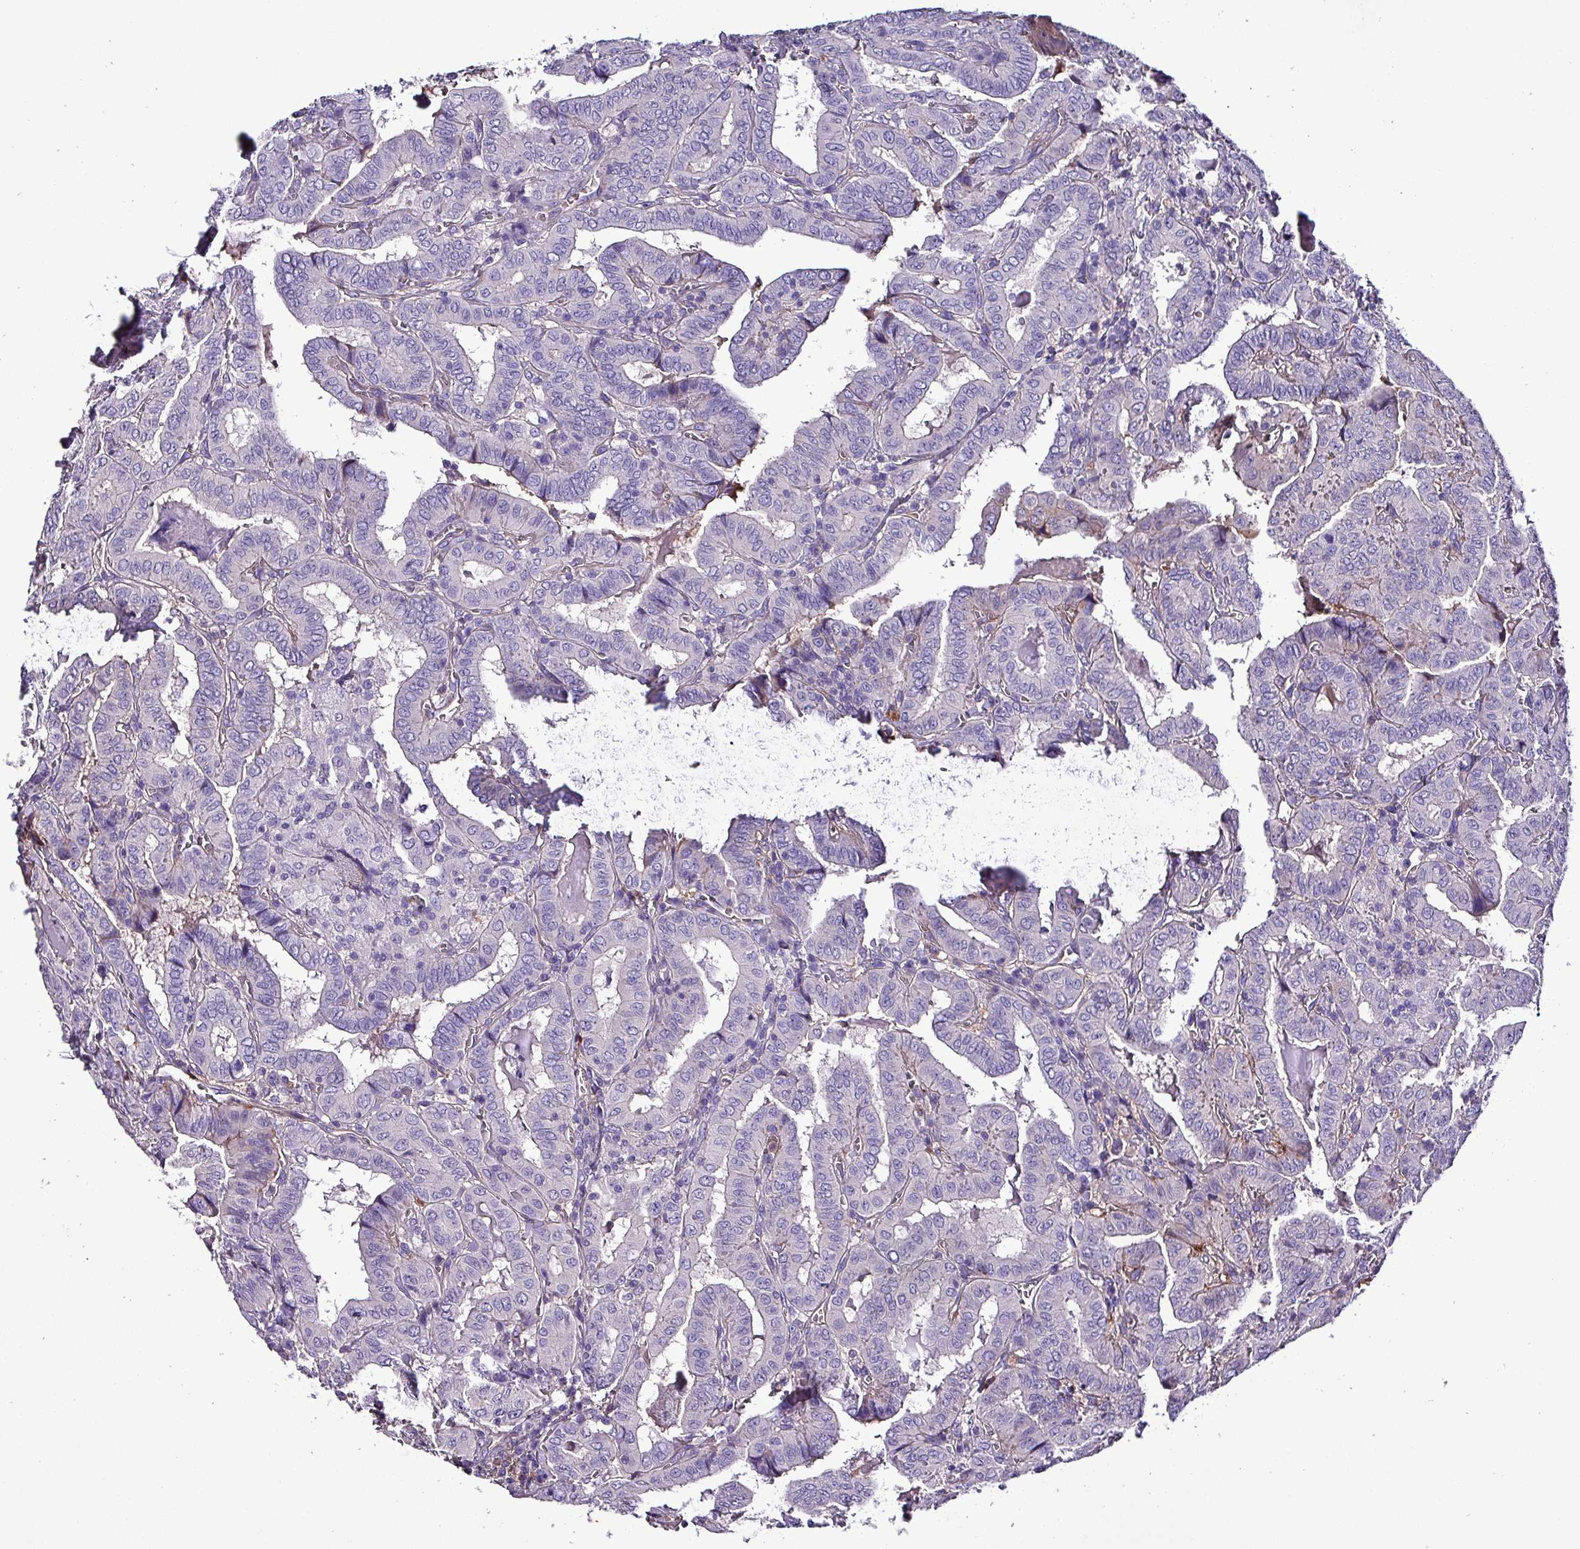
{"staining": {"intensity": "weak", "quantity": "<25%", "location": "cytoplasmic/membranous"}, "tissue": "thyroid cancer", "cell_type": "Tumor cells", "image_type": "cancer", "snomed": [{"axis": "morphology", "description": "Papillary adenocarcinoma, NOS"}, {"axis": "topography", "description": "Thyroid gland"}], "caption": "An IHC micrograph of papillary adenocarcinoma (thyroid) is shown. There is no staining in tumor cells of papillary adenocarcinoma (thyroid). (DAB (3,3'-diaminobenzidine) IHC, high magnification).", "gene": "HP", "patient": {"sex": "female", "age": 72}}